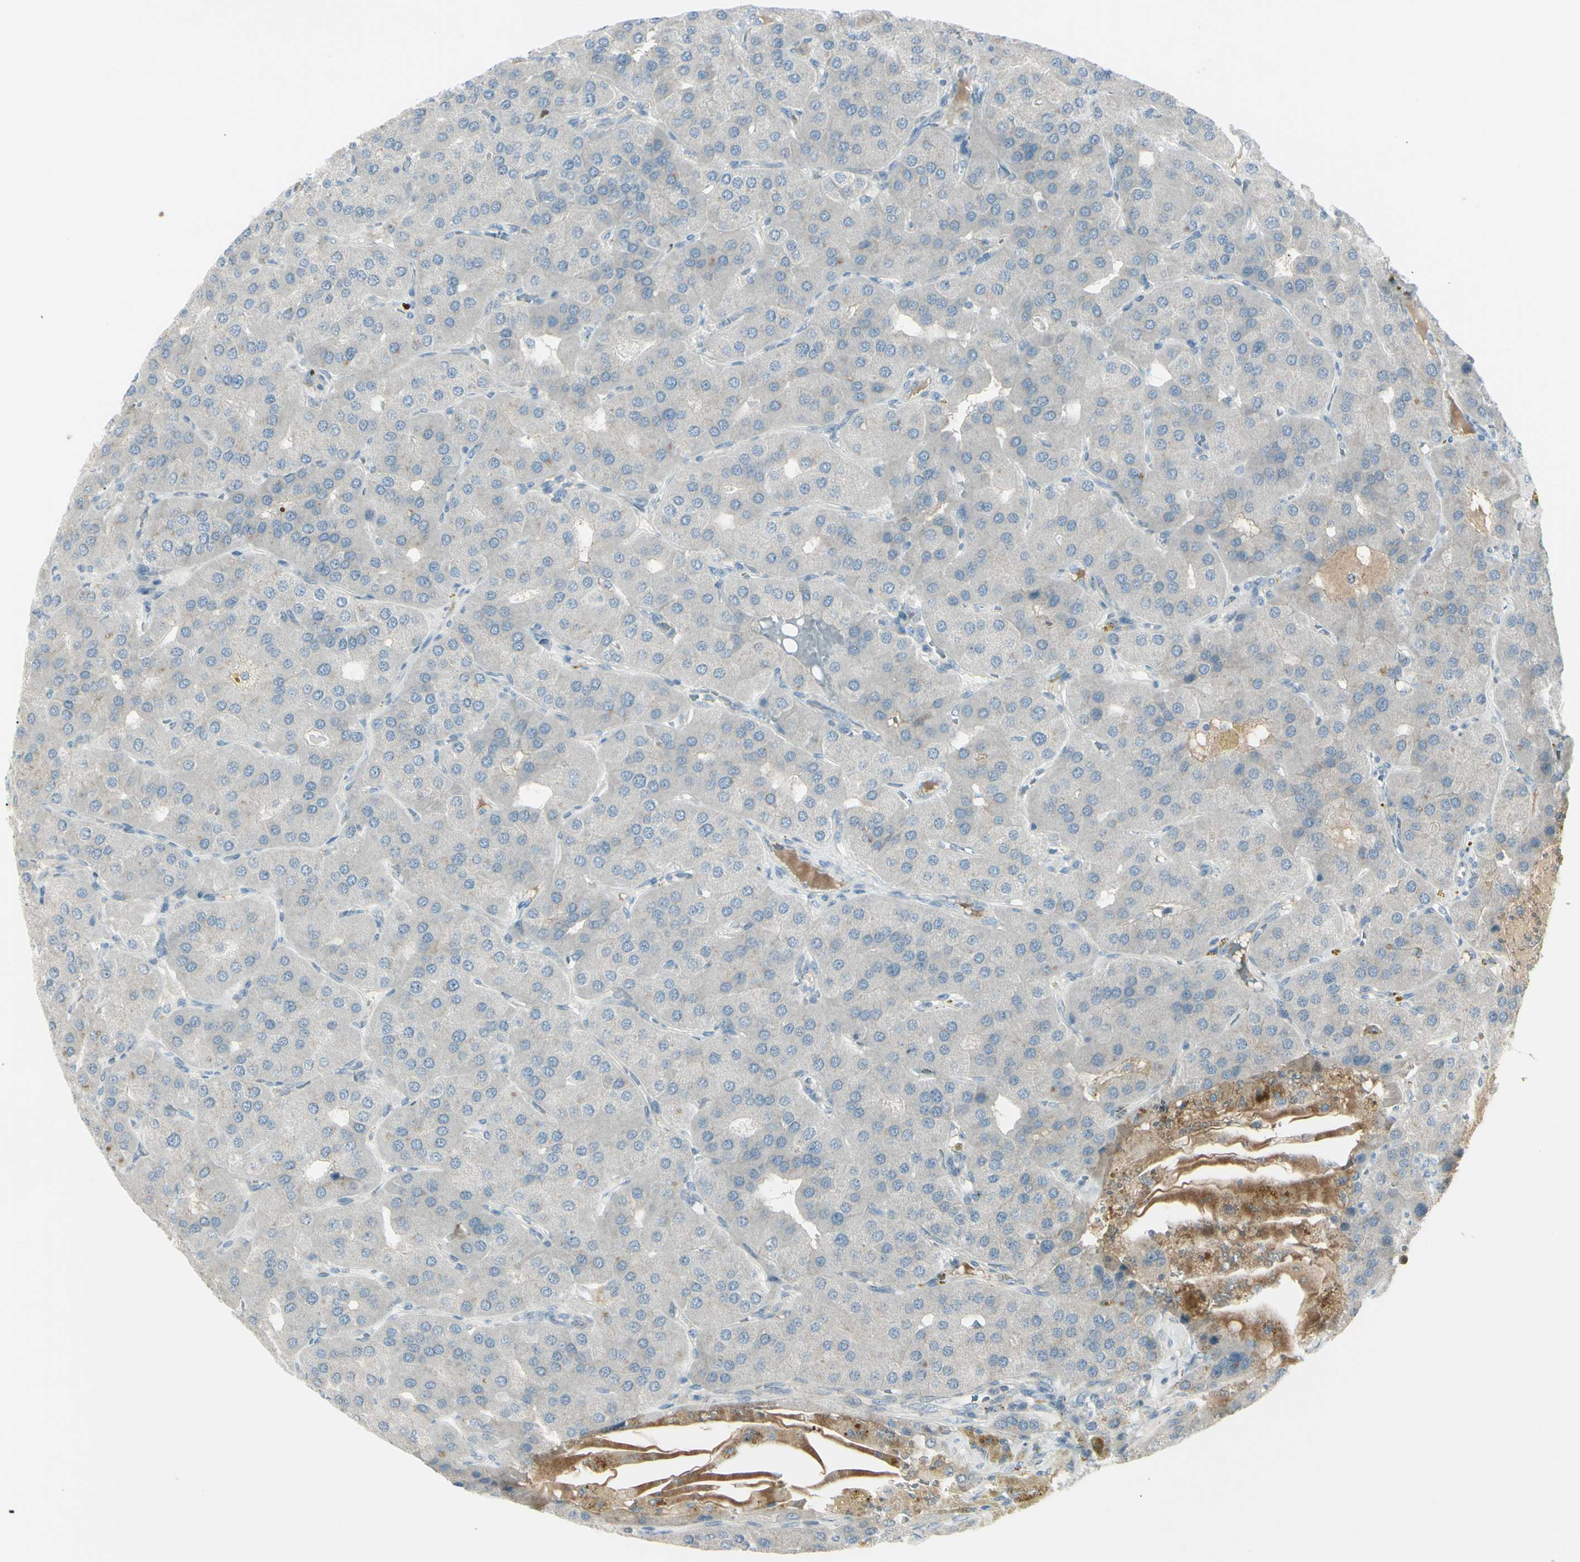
{"staining": {"intensity": "weak", "quantity": ">75%", "location": "cytoplasmic/membranous"}, "tissue": "parathyroid gland", "cell_type": "Glandular cells", "image_type": "normal", "snomed": [{"axis": "morphology", "description": "Normal tissue, NOS"}, {"axis": "morphology", "description": "Adenoma, NOS"}, {"axis": "topography", "description": "Parathyroid gland"}], "caption": "The immunohistochemical stain labels weak cytoplasmic/membranous positivity in glandular cells of normal parathyroid gland.", "gene": "SH3GL2", "patient": {"sex": "female", "age": 86}}